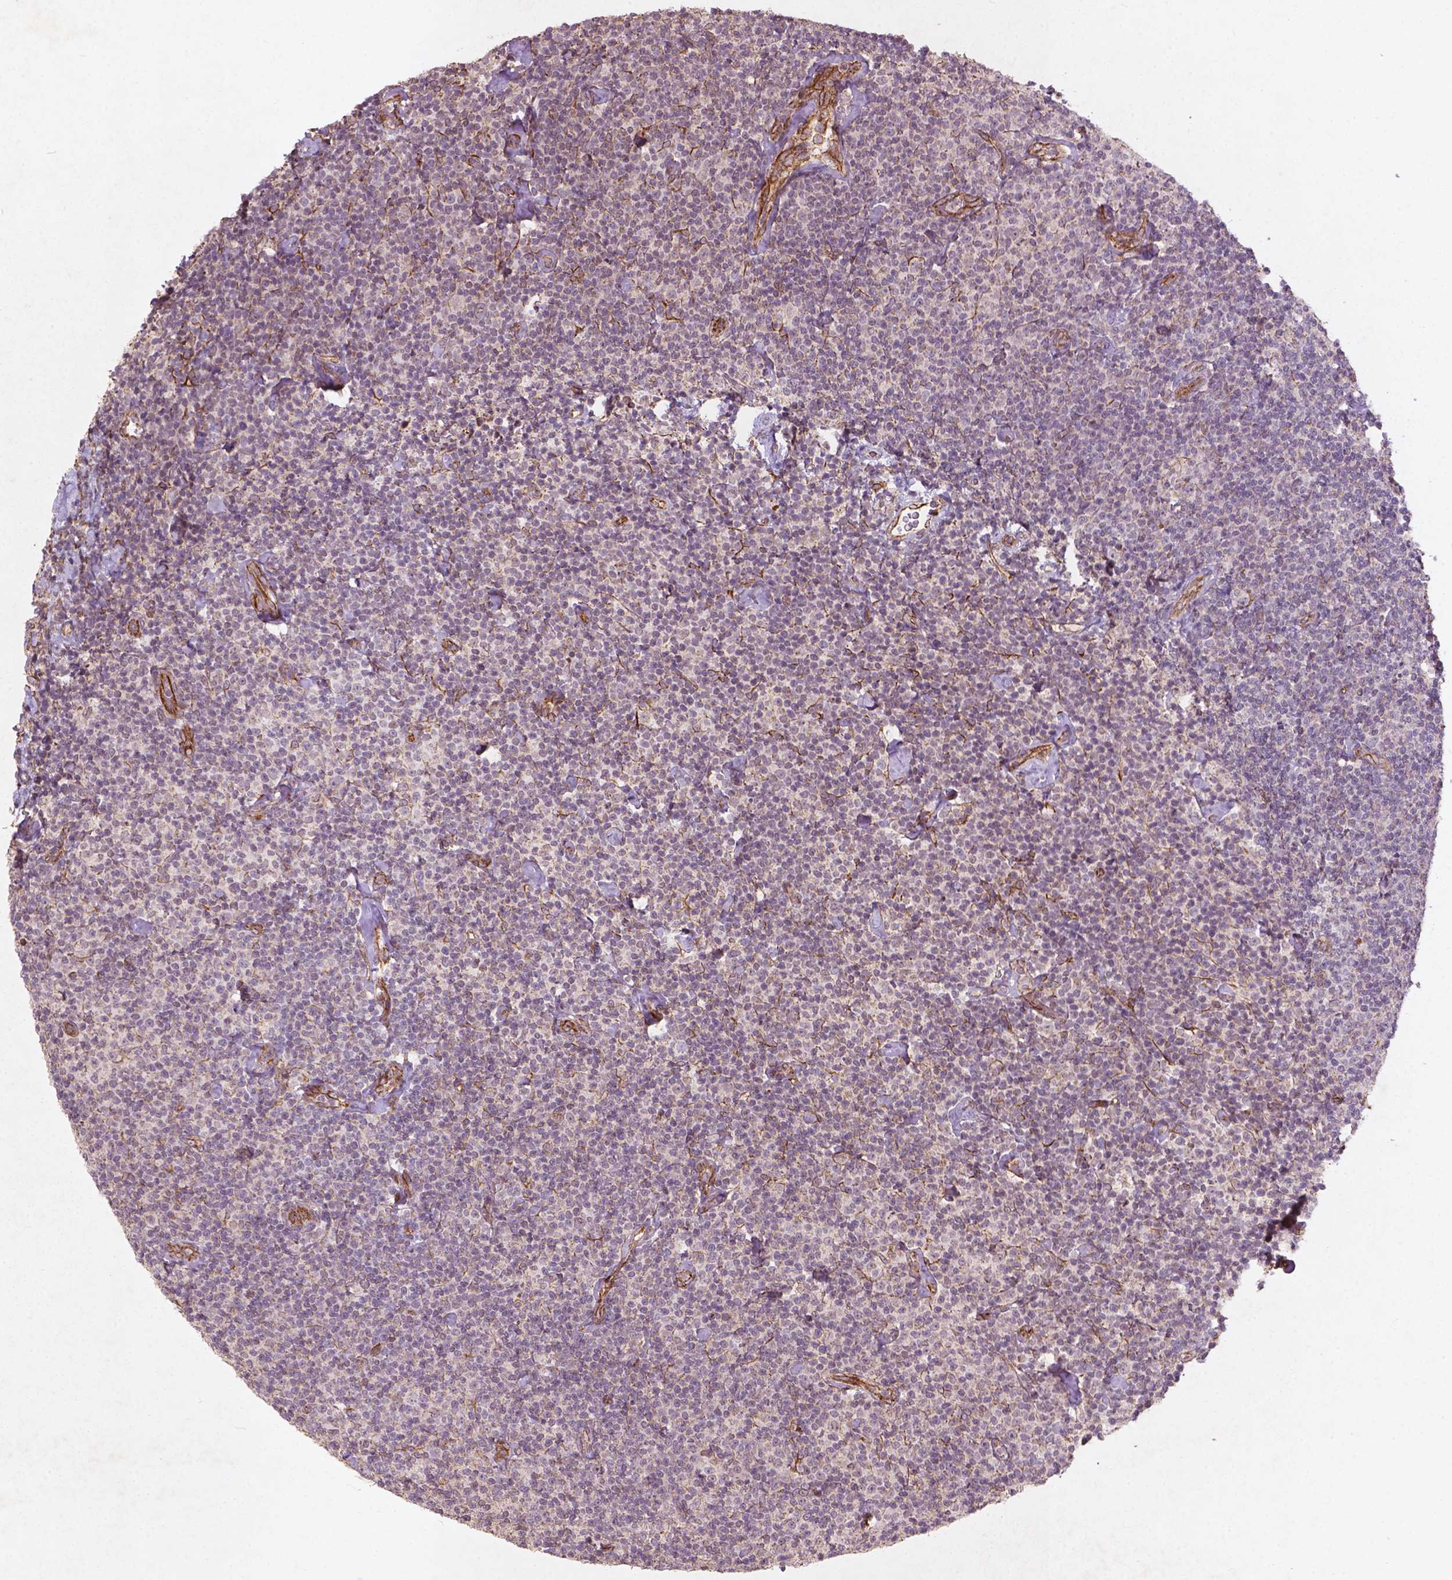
{"staining": {"intensity": "negative", "quantity": "none", "location": "none"}, "tissue": "lymphoma", "cell_type": "Tumor cells", "image_type": "cancer", "snomed": [{"axis": "morphology", "description": "Malignant lymphoma, non-Hodgkin's type, Low grade"}, {"axis": "topography", "description": "Lymph node"}], "caption": "The histopathology image displays no significant staining in tumor cells of low-grade malignant lymphoma, non-Hodgkin's type.", "gene": "SMAD2", "patient": {"sex": "male", "age": 81}}